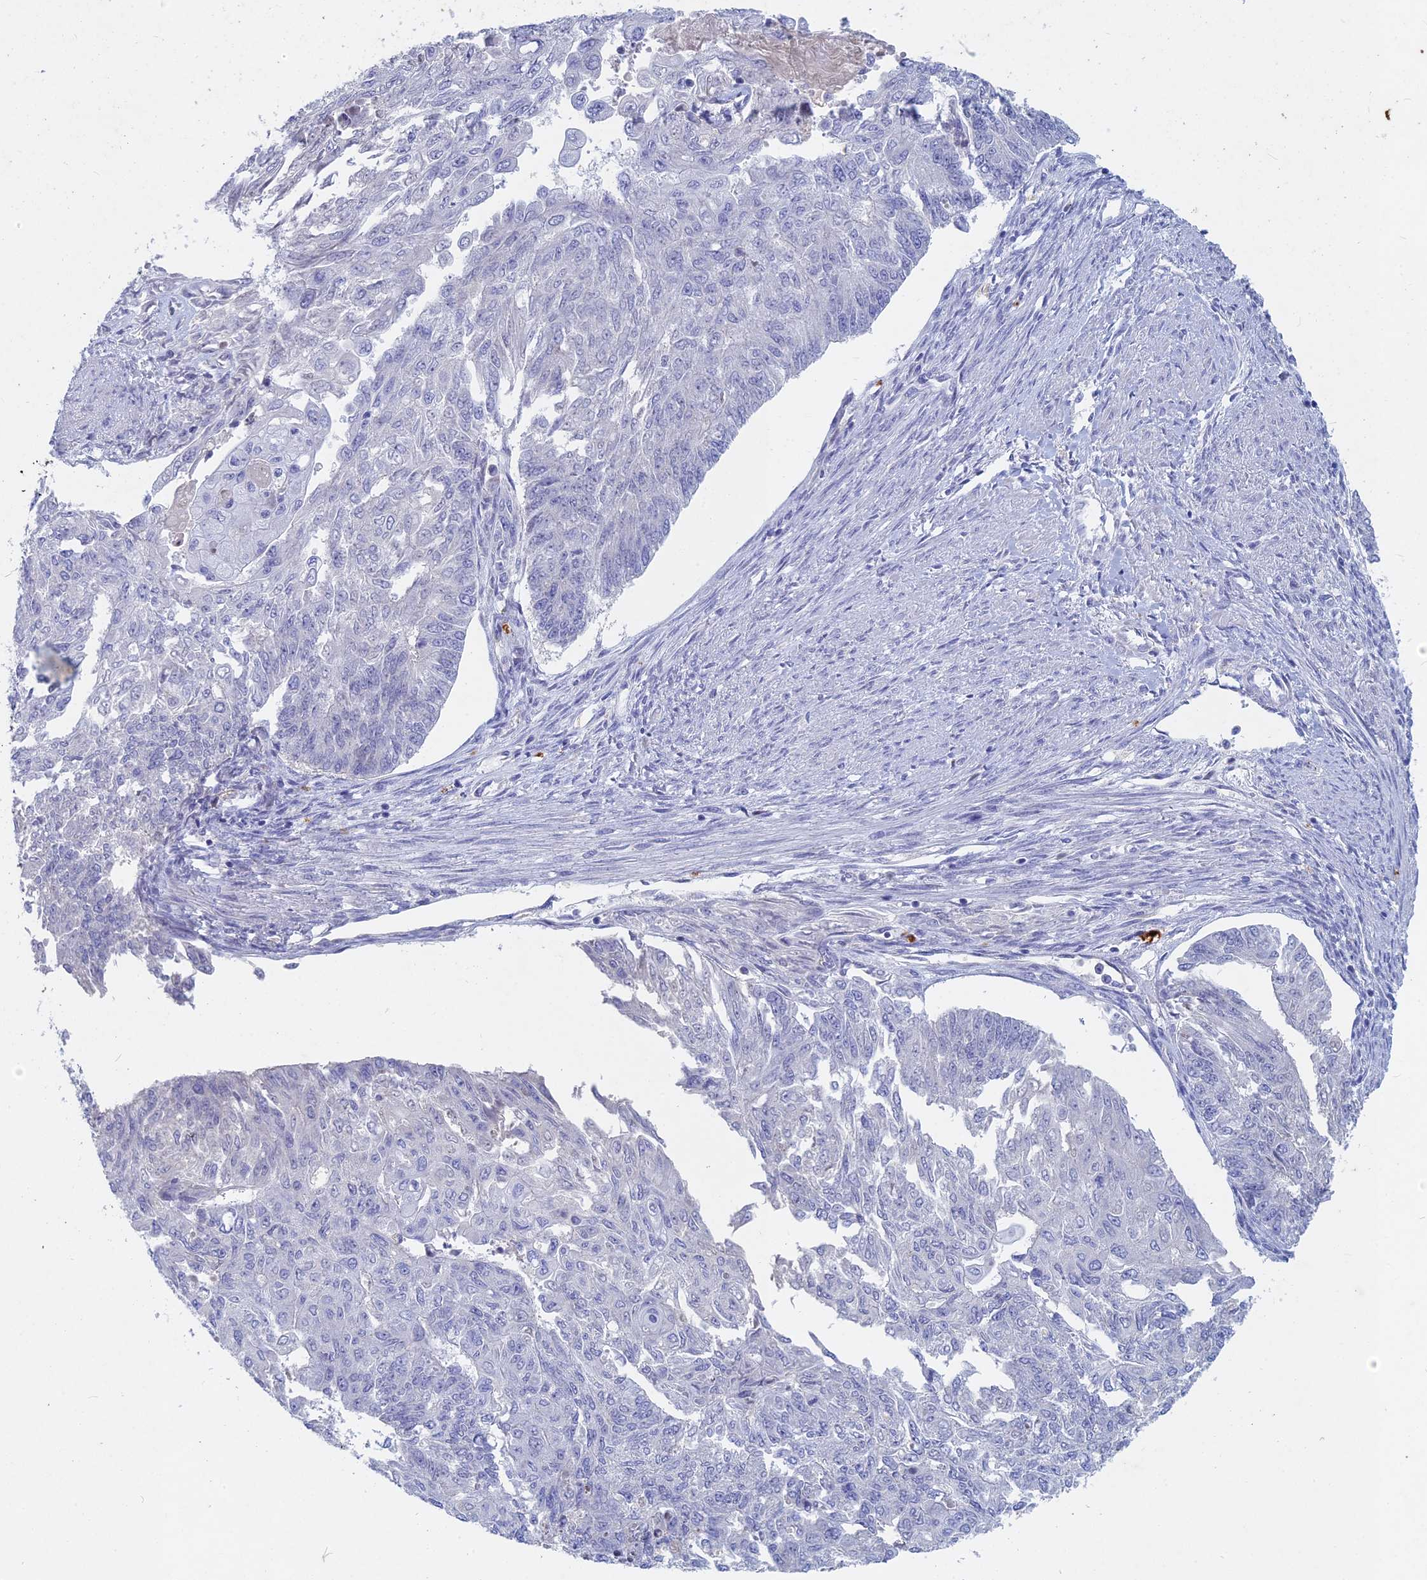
{"staining": {"intensity": "negative", "quantity": "none", "location": "none"}, "tissue": "endometrial cancer", "cell_type": "Tumor cells", "image_type": "cancer", "snomed": [{"axis": "morphology", "description": "Adenocarcinoma, NOS"}, {"axis": "topography", "description": "Endometrium"}], "caption": "The histopathology image exhibits no significant positivity in tumor cells of endometrial cancer.", "gene": "ACP7", "patient": {"sex": "female", "age": 32}}